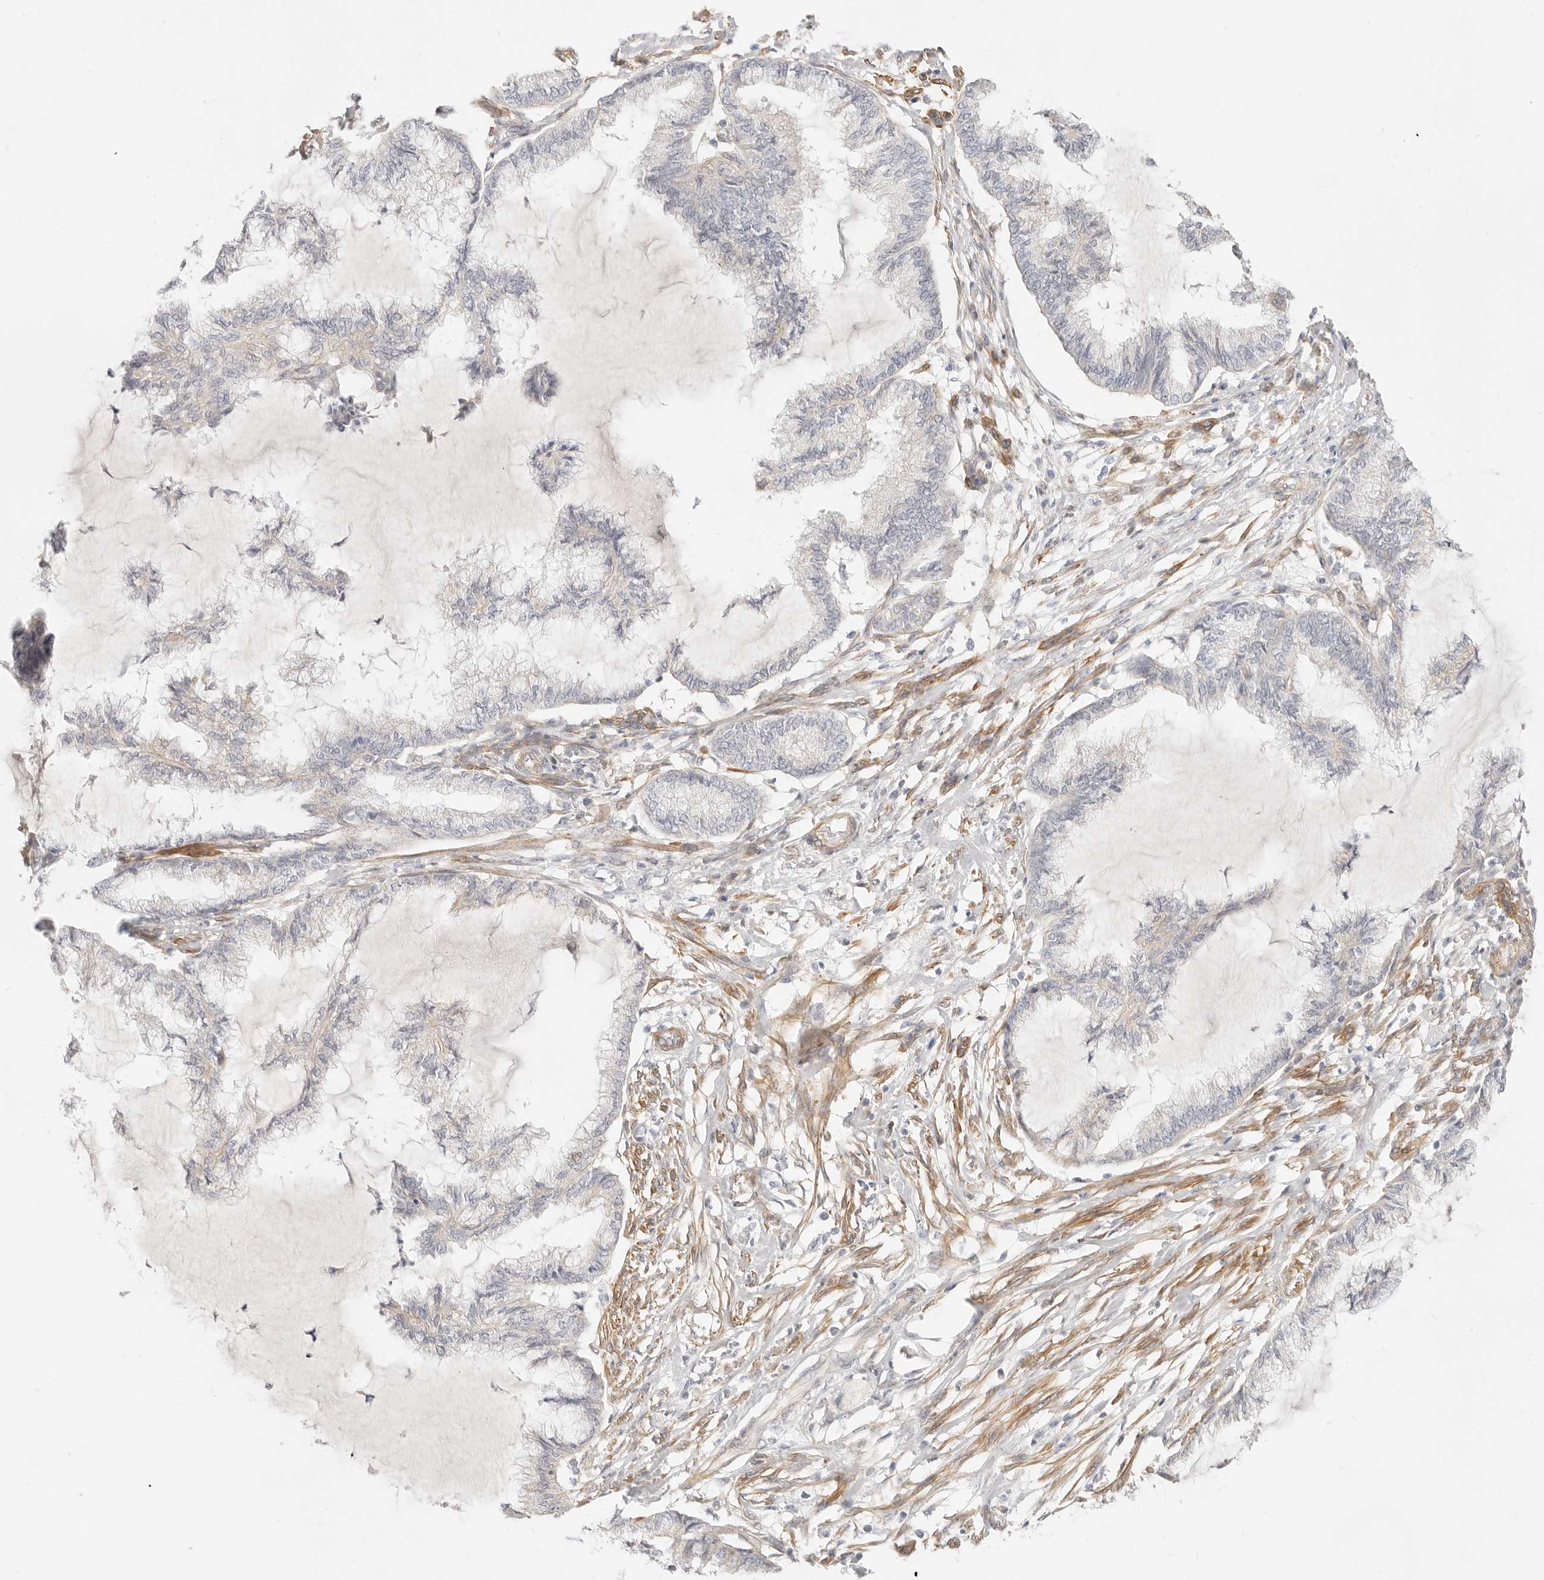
{"staining": {"intensity": "negative", "quantity": "none", "location": "none"}, "tissue": "endometrial cancer", "cell_type": "Tumor cells", "image_type": "cancer", "snomed": [{"axis": "morphology", "description": "Adenocarcinoma, NOS"}, {"axis": "topography", "description": "Endometrium"}], "caption": "Adenocarcinoma (endometrial) was stained to show a protein in brown. There is no significant expression in tumor cells. Brightfield microscopy of immunohistochemistry stained with DAB (3,3'-diaminobenzidine) (brown) and hematoxylin (blue), captured at high magnification.", "gene": "UBXN10", "patient": {"sex": "female", "age": 86}}